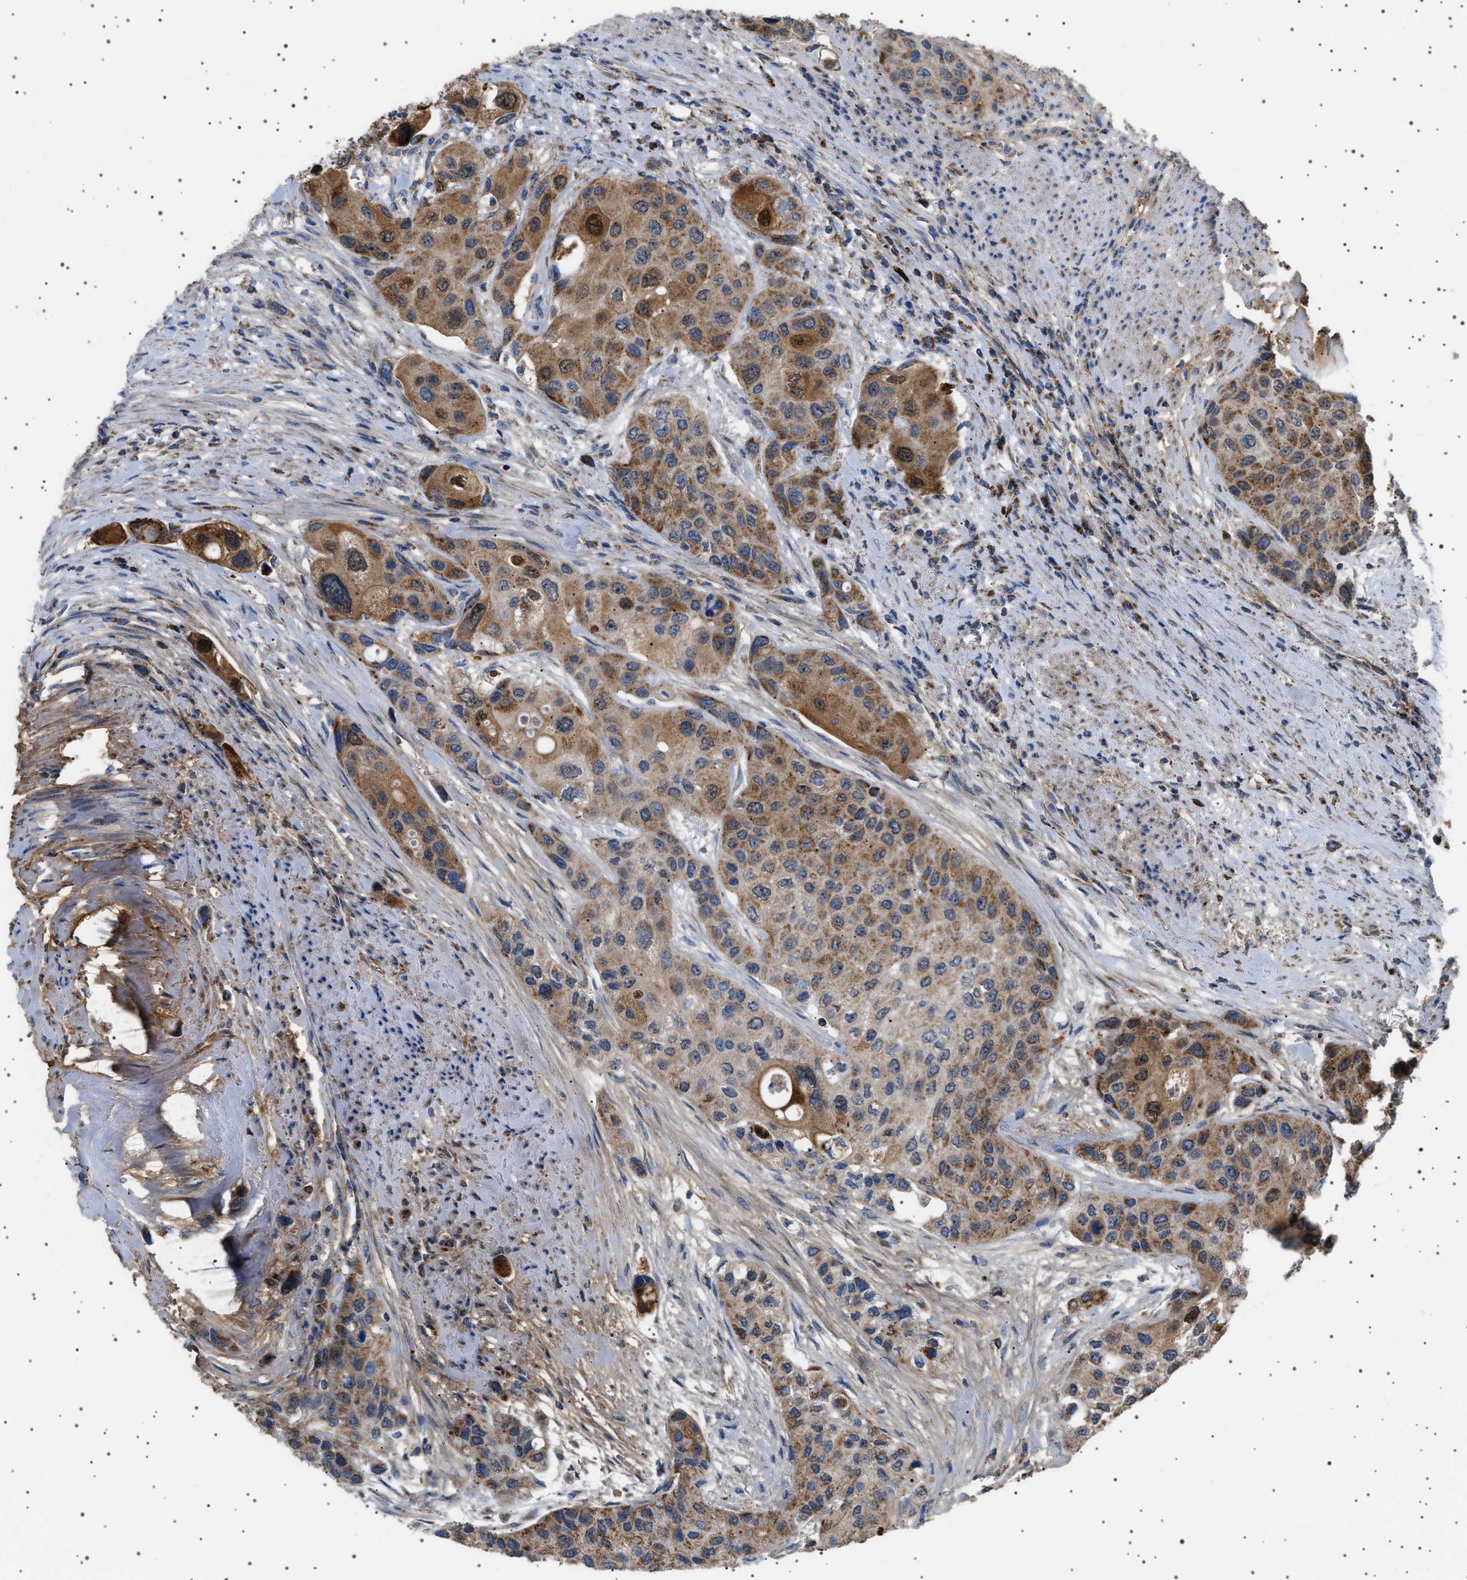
{"staining": {"intensity": "moderate", "quantity": ">75%", "location": "cytoplasmic/membranous"}, "tissue": "urothelial cancer", "cell_type": "Tumor cells", "image_type": "cancer", "snomed": [{"axis": "morphology", "description": "Urothelial carcinoma, High grade"}, {"axis": "topography", "description": "Urinary bladder"}], "caption": "Urothelial carcinoma (high-grade) stained with IHC exhibits moderate cytoplasmic/membranous expression in about >75% of tumor cells.", "gene": "UBXN8", "patient": {"sex": "female", "age": 56}}